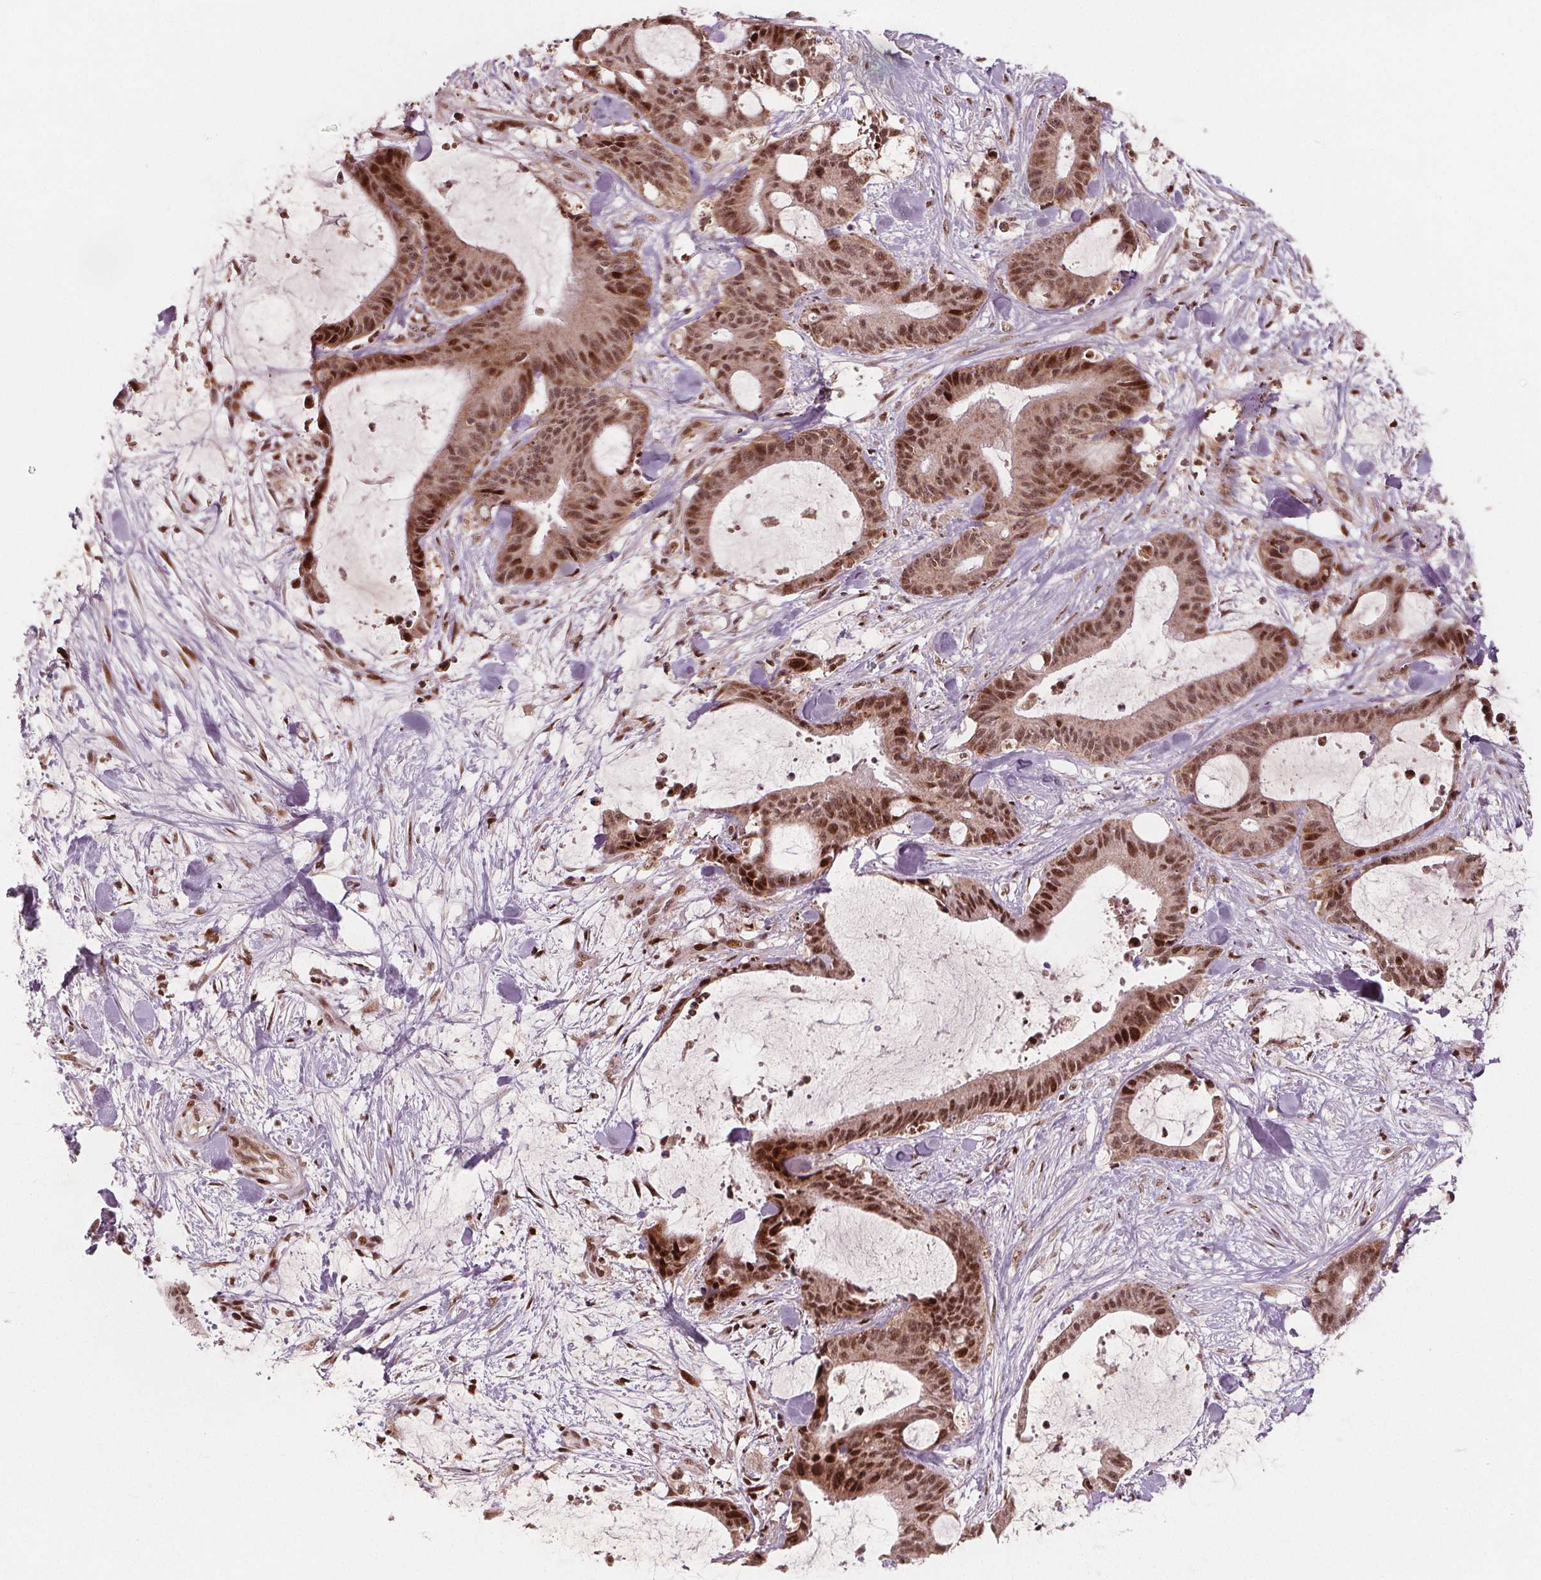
{"staining": {"intensity": "moderate", "quantity": ">75%", "location": "cytoplasmic/membranous,nuclear"}, "tissue": "liver cancer", "cell_type": "Tumor cells", "image_type": "cancer", "snomed": [{"axis": "morphology", "description": "Cholangiocarcinoma"}, {"axis": "topography", "description": "Liver"}], "caption": "Liver cancer (cholangiocarcinoma) was stained to show a protein in brown. There is medium levels of moderate cytoplasmic/membranous and nuclear expression in approximately >75% of tumor cells.", "gene": "SNRNP35", "patient": {"sex": "female", "age": 73}}